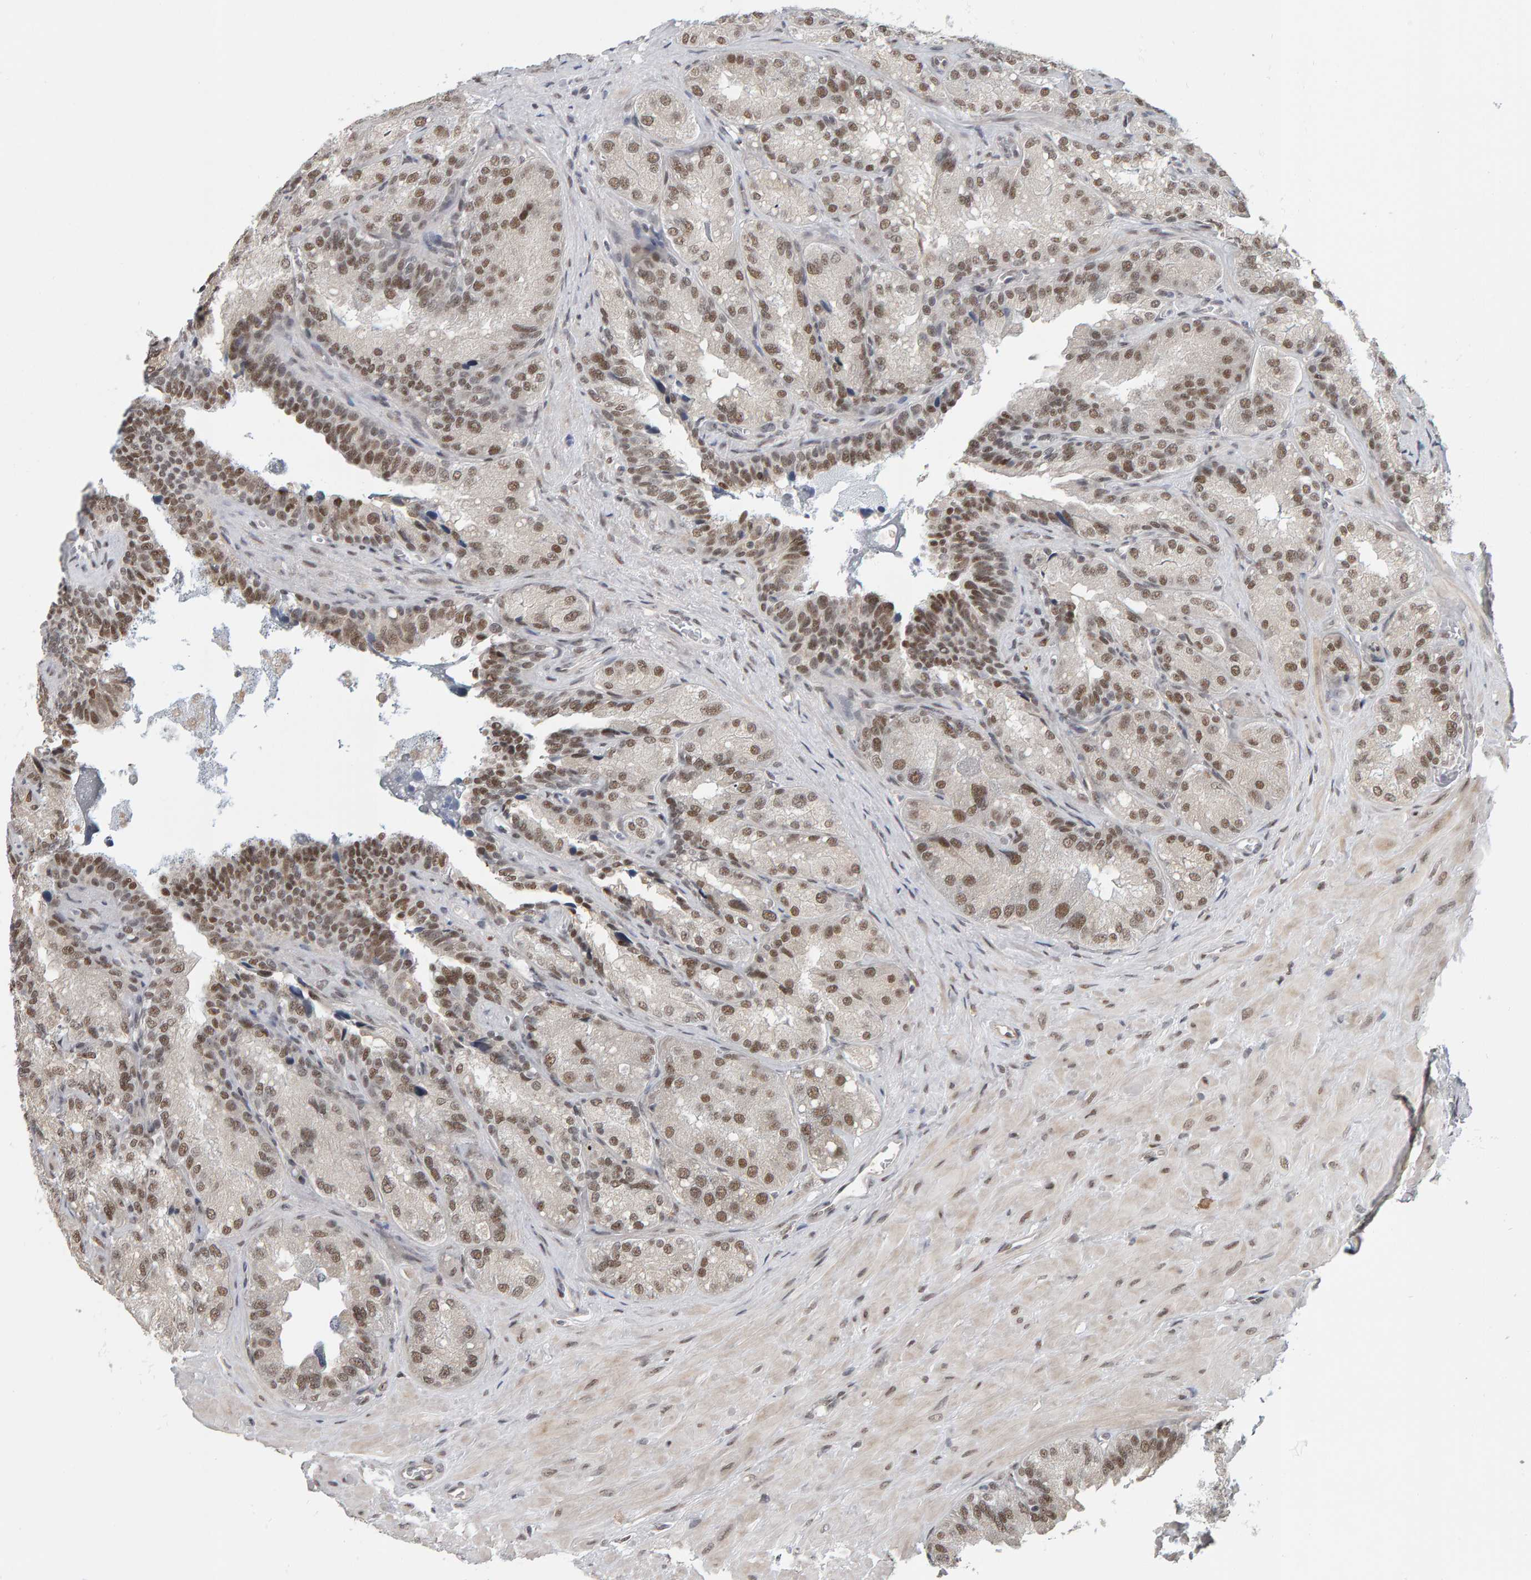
{"staining": {"intensity": "moderate", "quantity": "25%-75%", "location": "nuclear"}, "tissue": "seminal vesicle", "cell_type": "Glandular cells", "image_type": "normal", "snomed": [{"axis": "morphology", "description": "Normal tissue, NOS"}, {"axis": "topography", "description": "Prostate"}, {"axis": "topography", "description": "Seminal veicle"}], "caption": "Unremarkable seminal vesicle shows moderate nuclear staining in about 25%-75% of glandular cells.", "gene": "ATF7IP", "patient": {"sex": "male", "age": 51}}